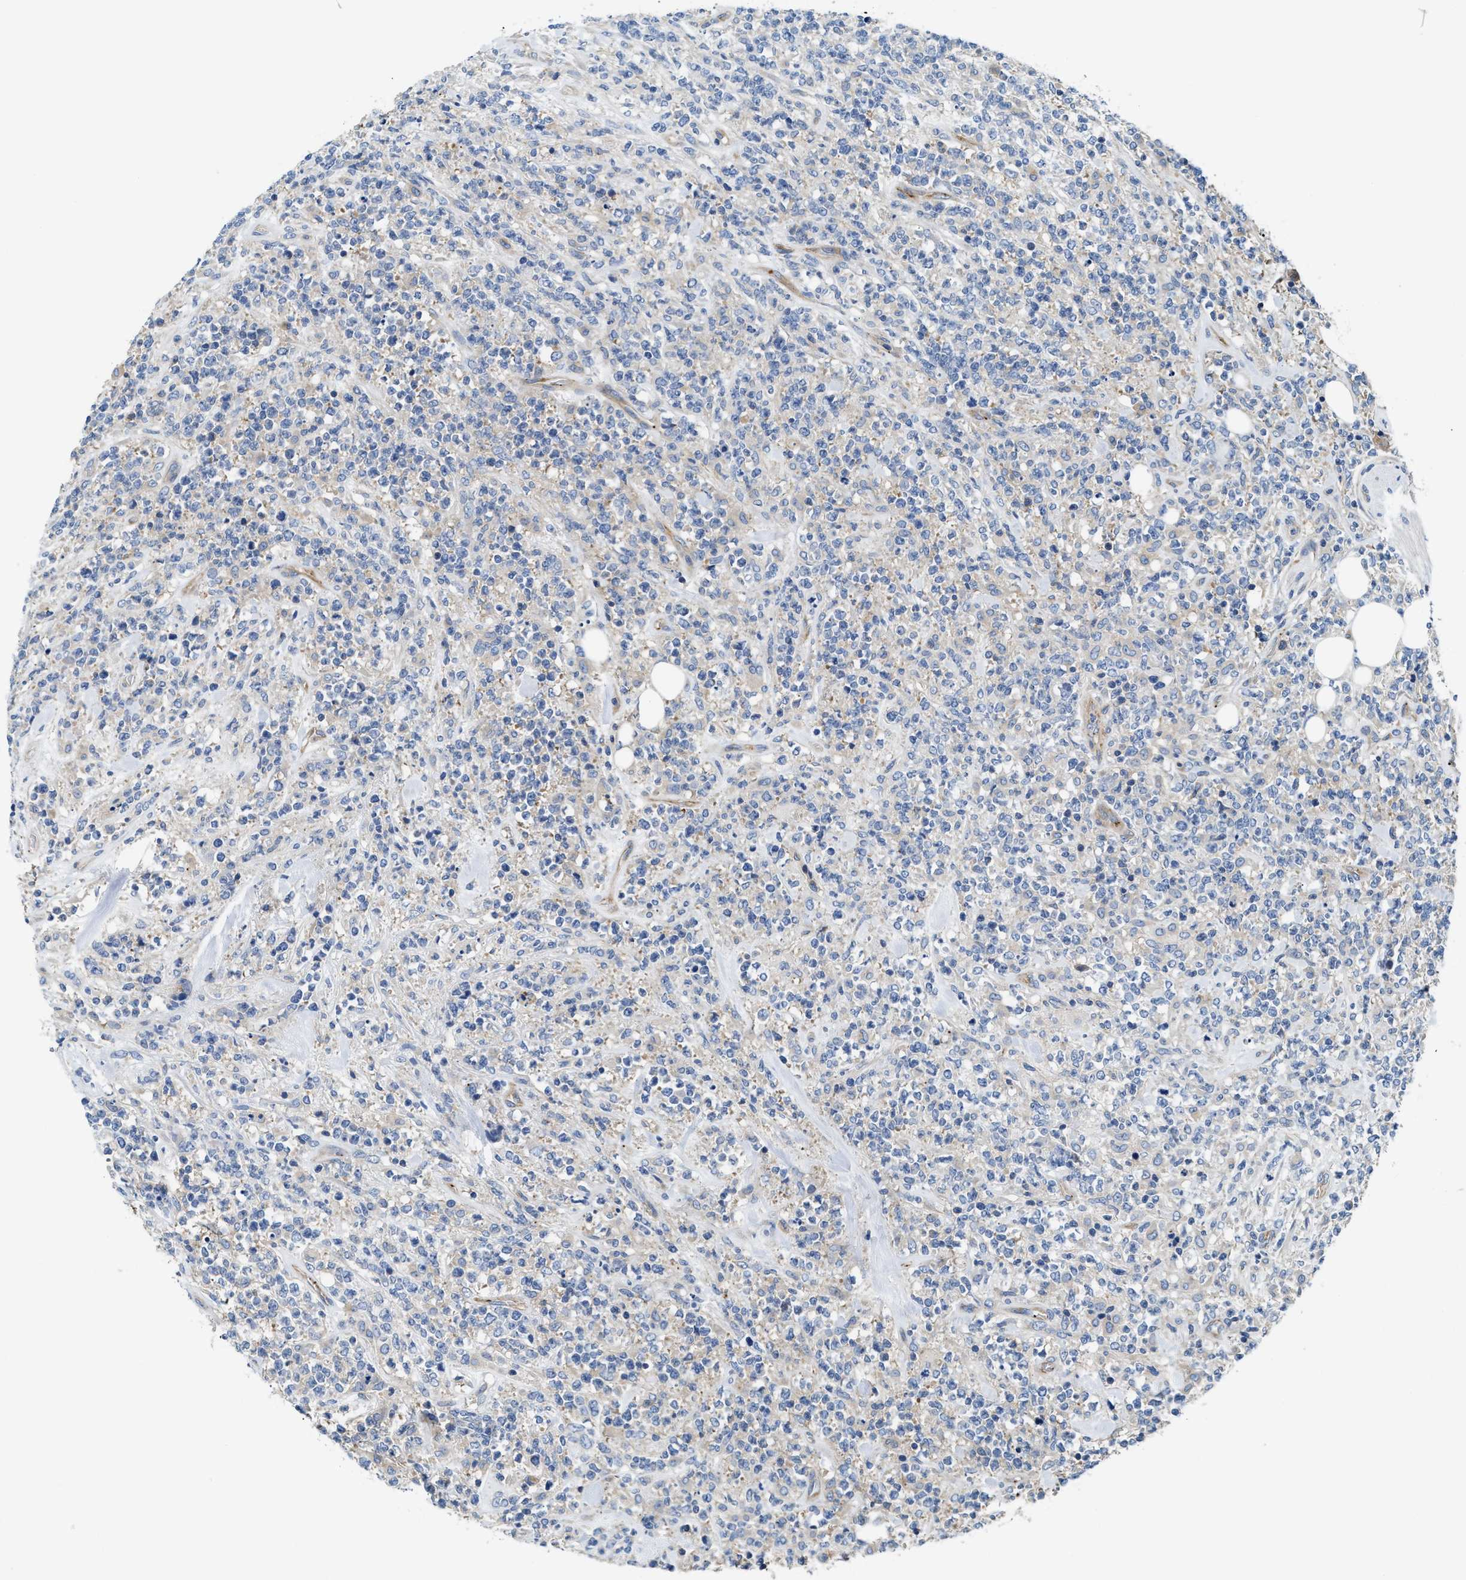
{"staining": {"intensity": "negative", "quantity": "none", "location": "none"}, "tissue": "lymphoma", "cell_type": "Tumor cells", "image_type": "cancer", "snomed": [{"axis": "morphology", "description": "Malignant lymphoma, non-Hodgkin's type, High grade"}, {"axis": "topography", "description": "Soft tissue"}], "caption": "Immunohistochemistry (IHC) of lymphoma reveals no staining in tumor cells.", "gene": "NSUN7", "patient": {"sex": "male", "age": 18}}